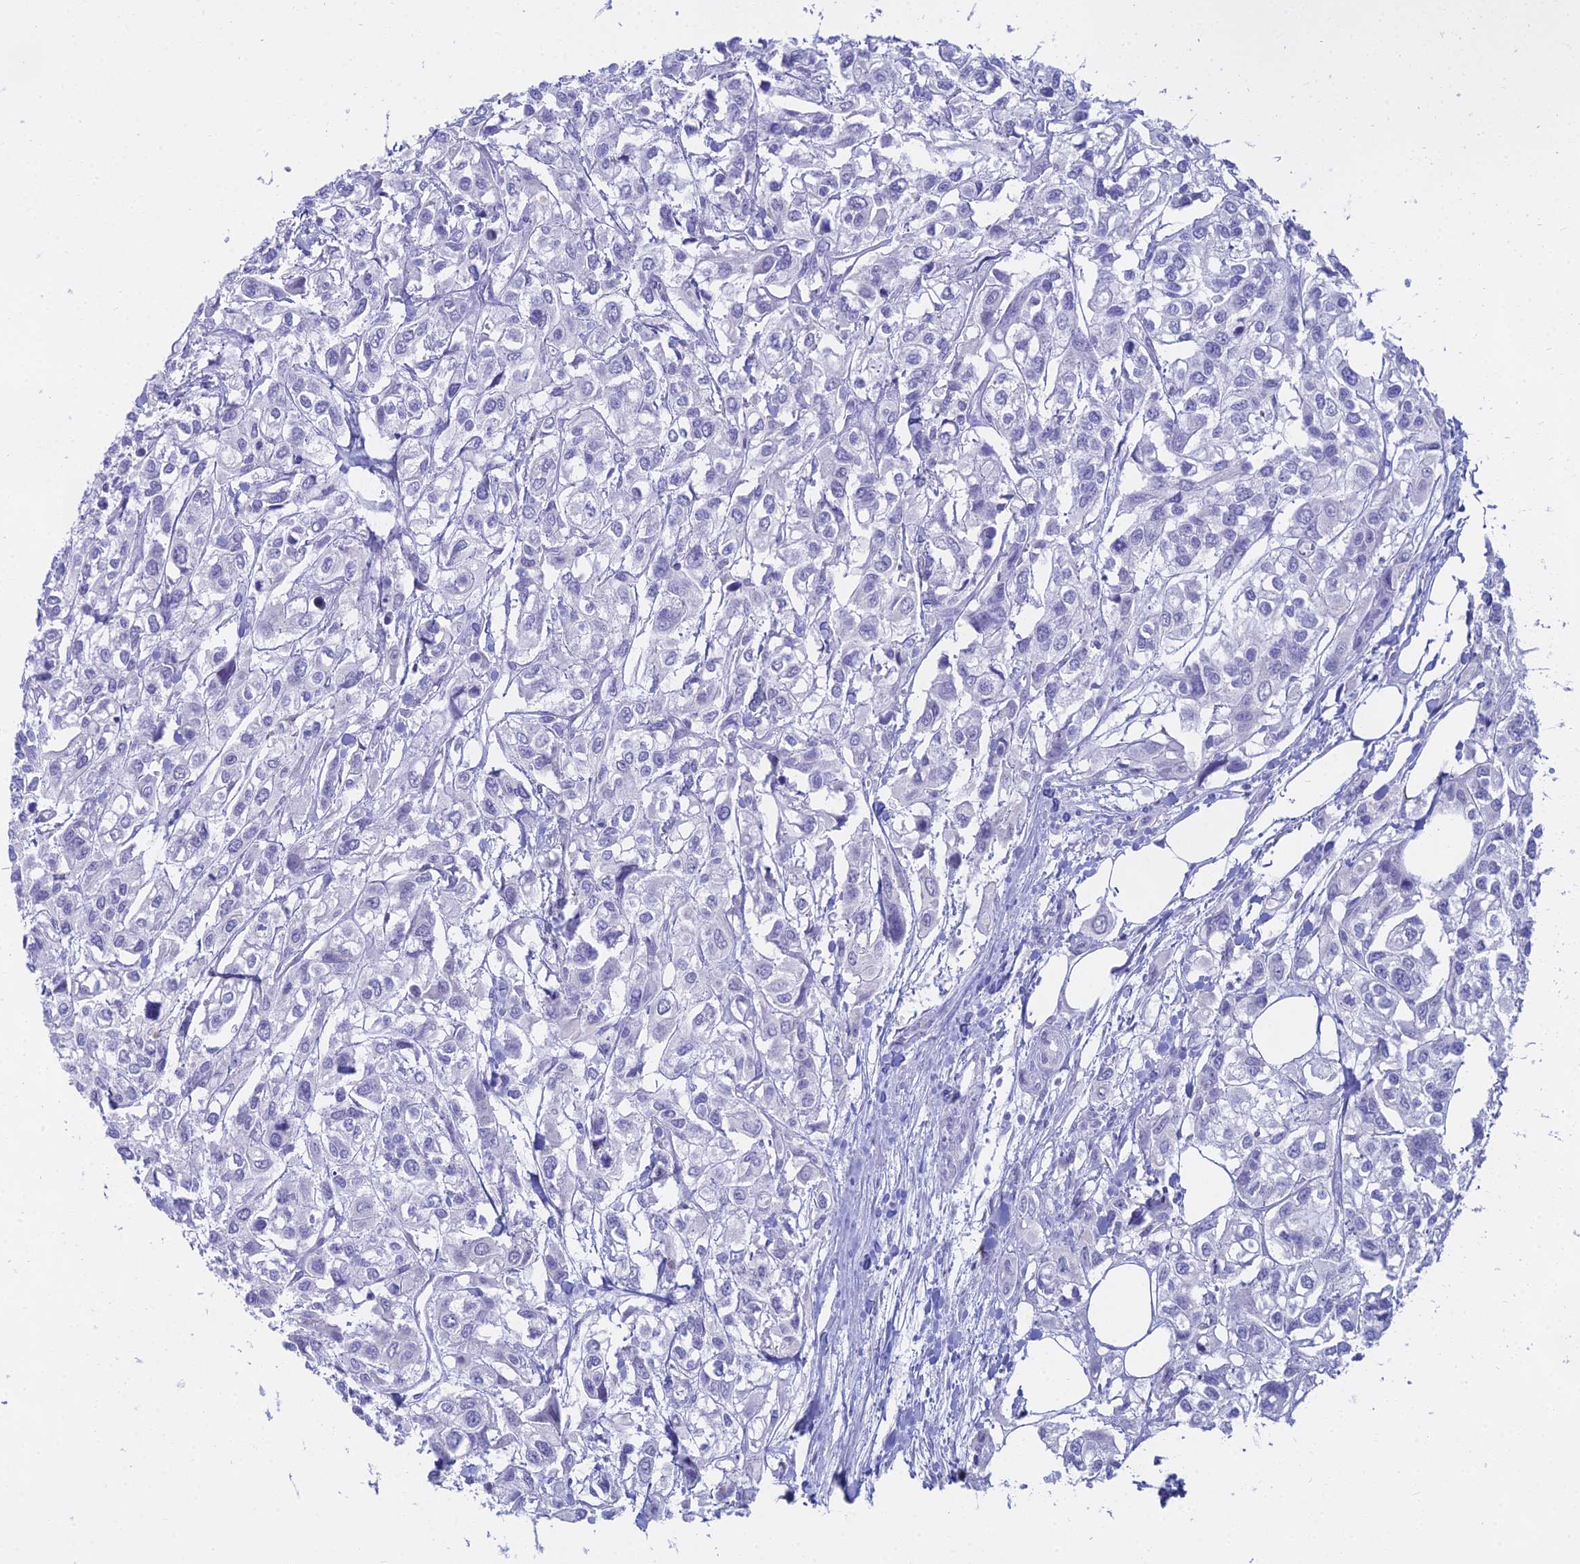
{"staining": {"intensity": "negative", "quantity": "none", "location": "none"}, "tissue": "urothelial cancer", "cell_type": "Tumor cells", "image_type": "cancer", "snomed": [{"axis": "morphology", "description": "Urothelial carcinoma, High grade"}, {"axis": "topography", "description": "Urinary bladder"}], "caption": "A histopathology image of urothelial cancer stained for a protein demonstrates no brown staining in tumor cells.", "gene": "CGB2", "patient": {"sex": "male", "age": 67}}